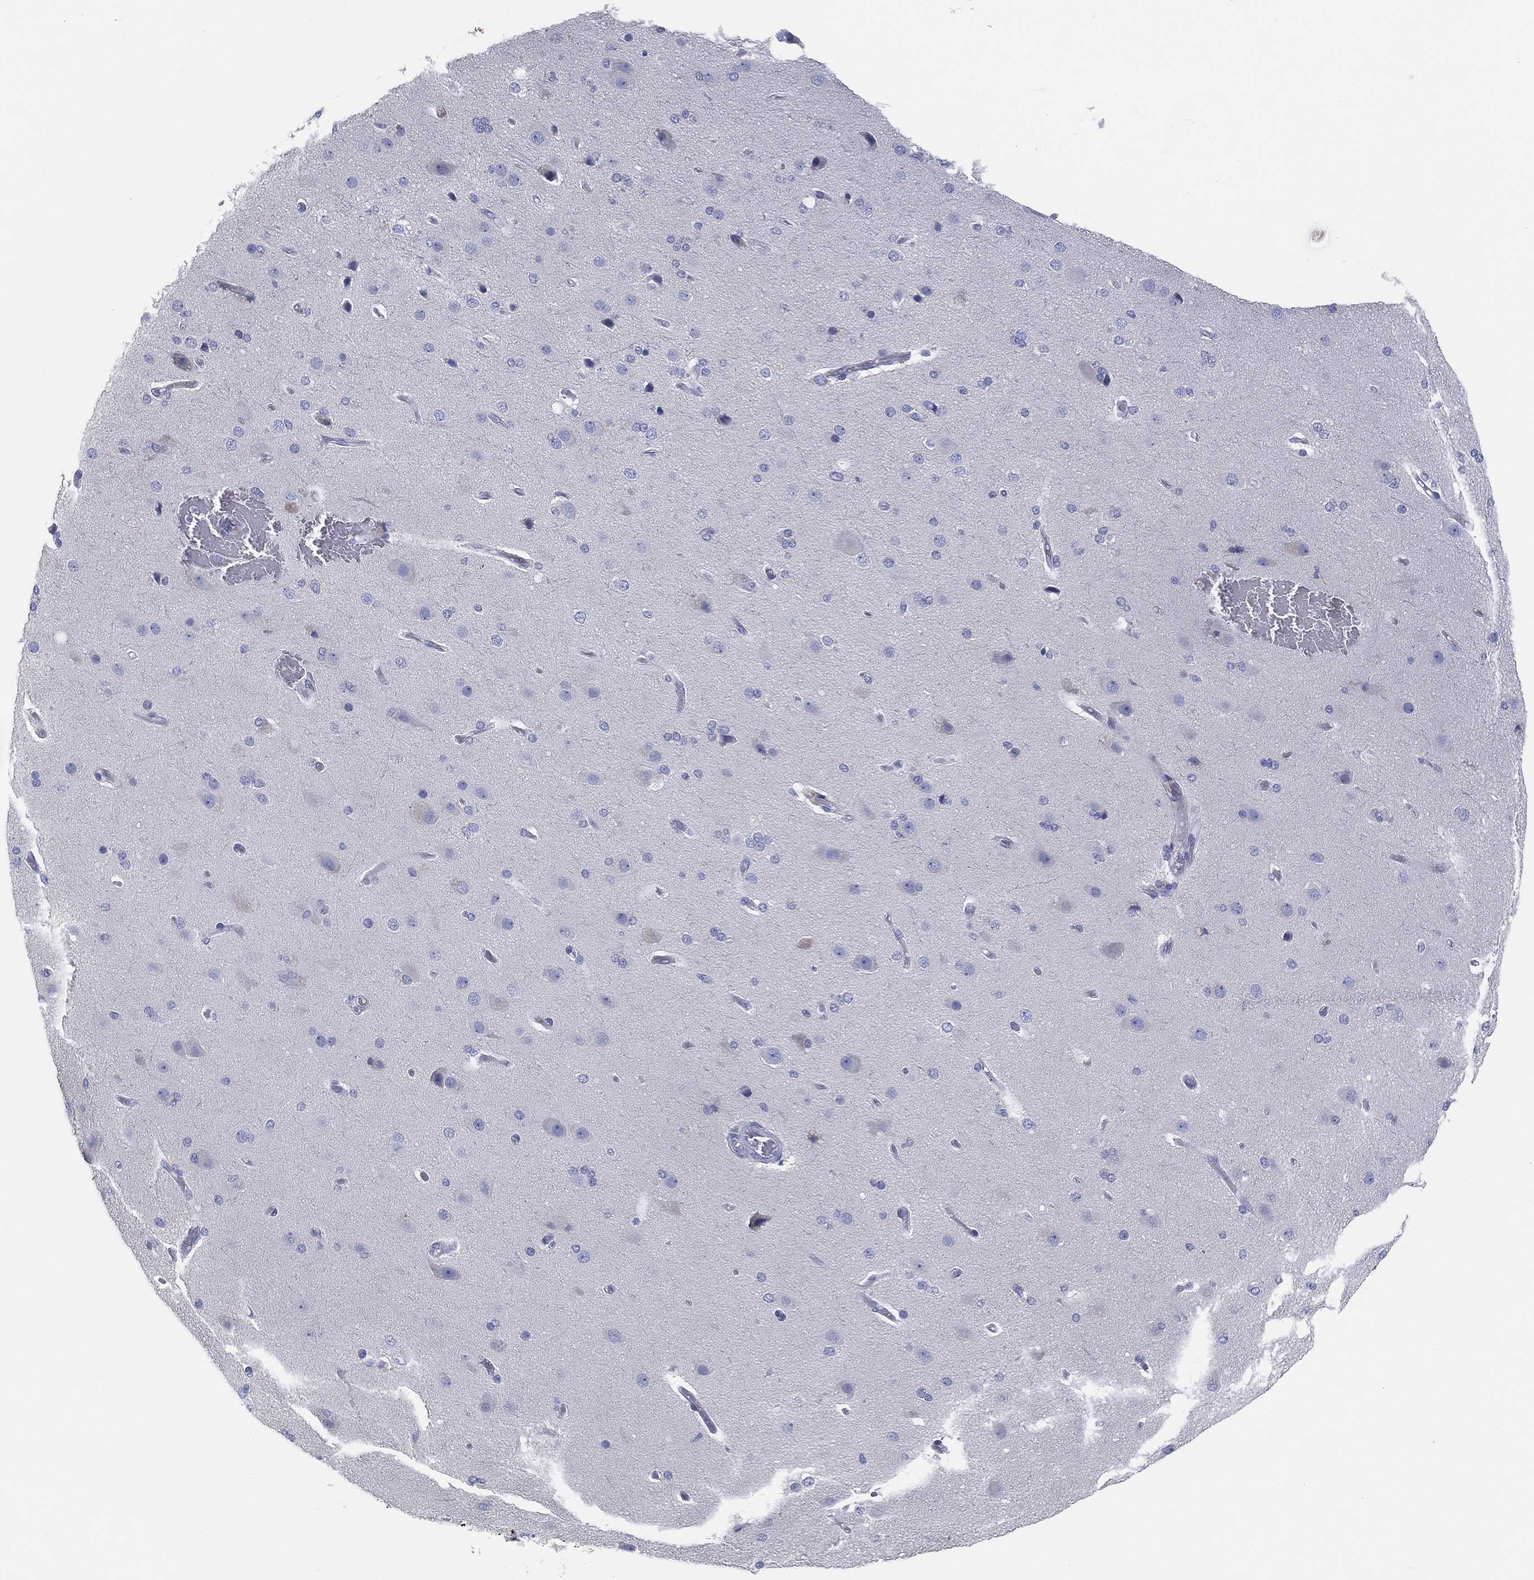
{"staining": {"intensity": "negative", "quantity": "none", "location": "none"}, "tissue": "cerebral cortex", "cell_type": "Endothelial cells", "image_type": "normal", "snomed": [{"axis": "morphology", "description": "Normal tissue, NOS"}, {"axis": "morphology", "description": "Glioma, malignant, High grade"}, {"axis": "topography", "description": "Cerebral cortex"}], "caption": "Cerebral cortex stained for a protein using immunohistochemistry (IHC) shows no positivity endothelial cells.", "gene": "TMEM40", "patient": {"sex": "male", "age": 77}}